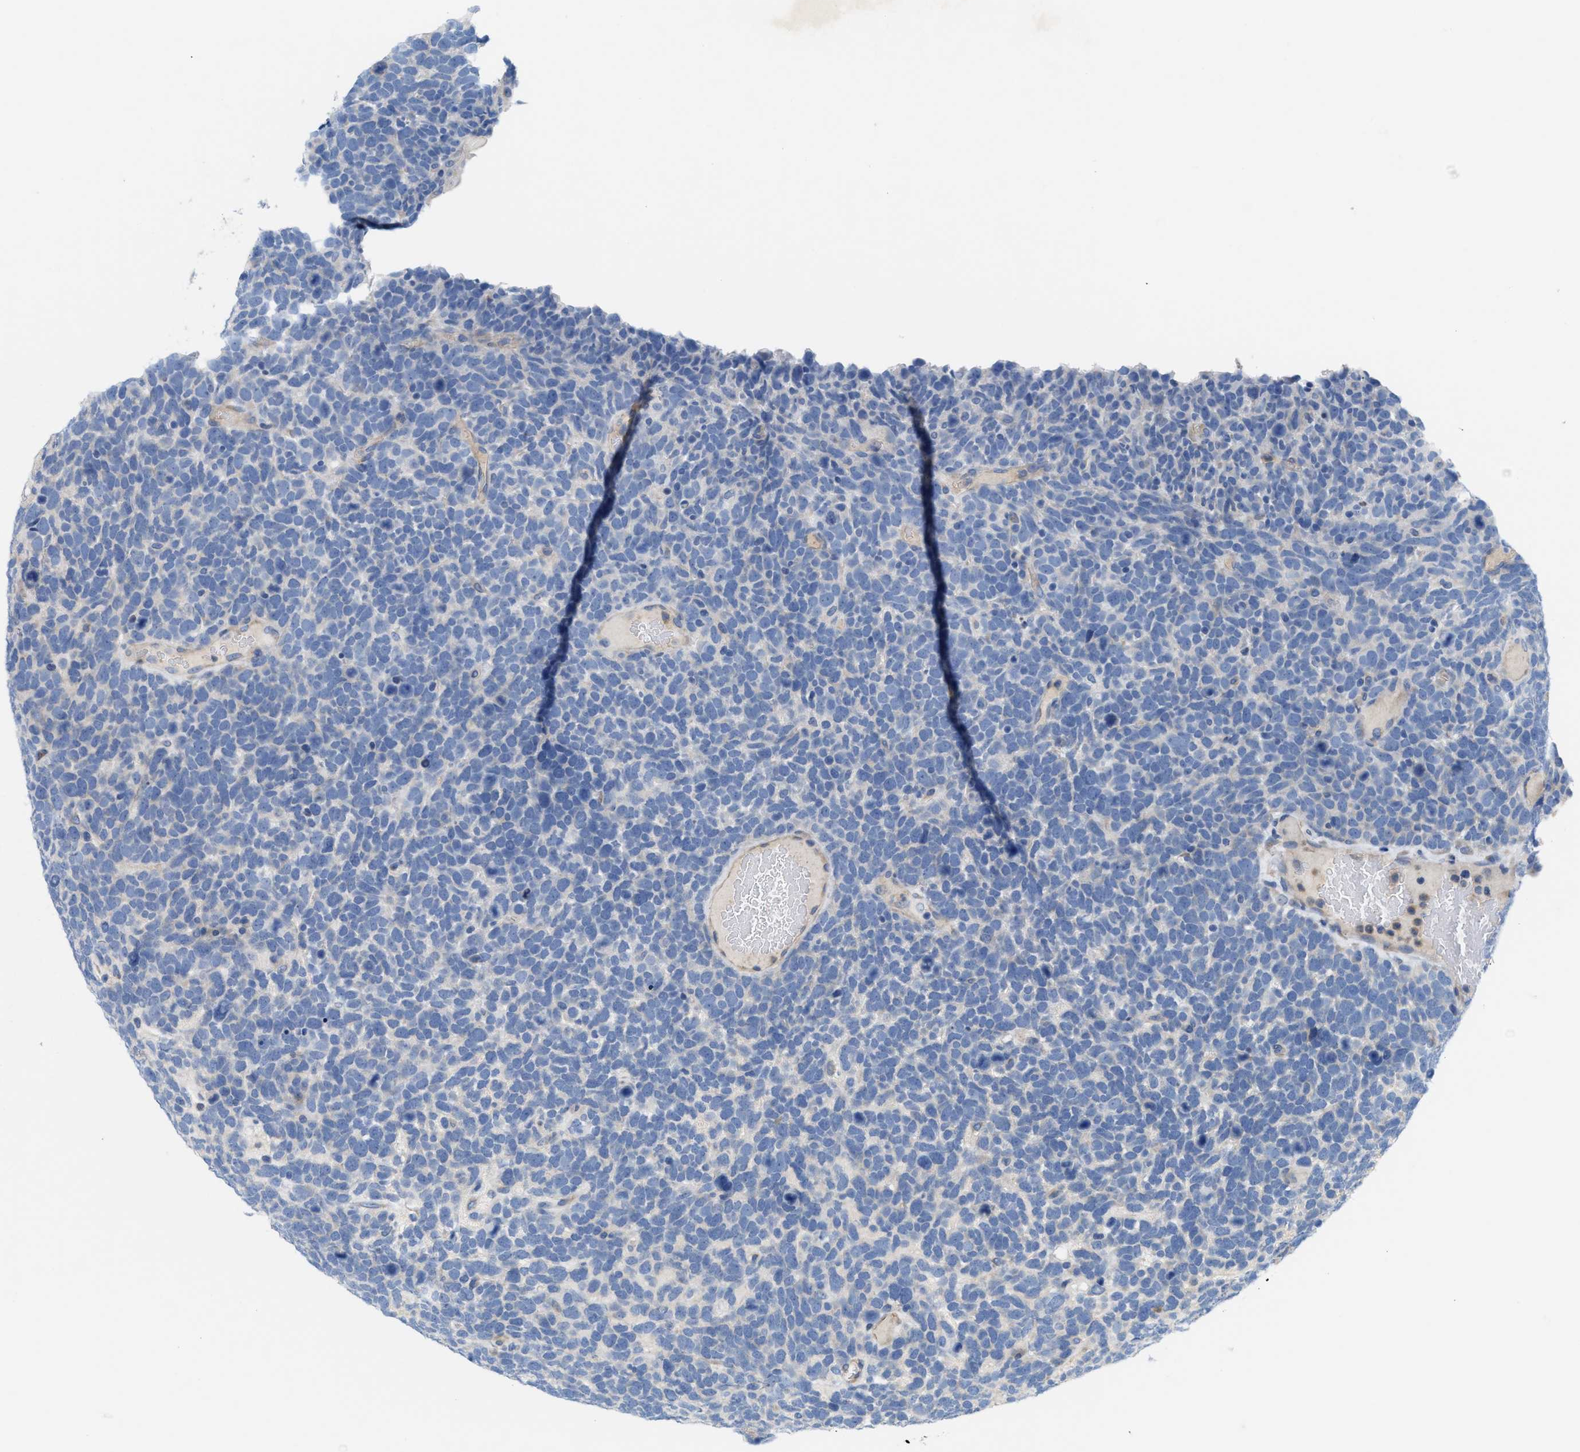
{"staining": {"intensity": "negative", "quantity": "none", "location": "none"}, "tissue": "urothelial cancer", "cell_type": "Tumor cells", "image_type": "cancer", "snomed": [{"axis": "morphology", "description": "Urothelial carcinoma, High grade"}, {"axis": "topography", "description": "Urinary bladder"}], "caption": "DAB (3,3'-diaminobenzidine) immunohistochemical staining of urothelial carcinoma (high-grade) demonstrates no significant positivity in tumor cells.", "gene": "CPA2", "patient": {"sex": "female", "age": 82}}